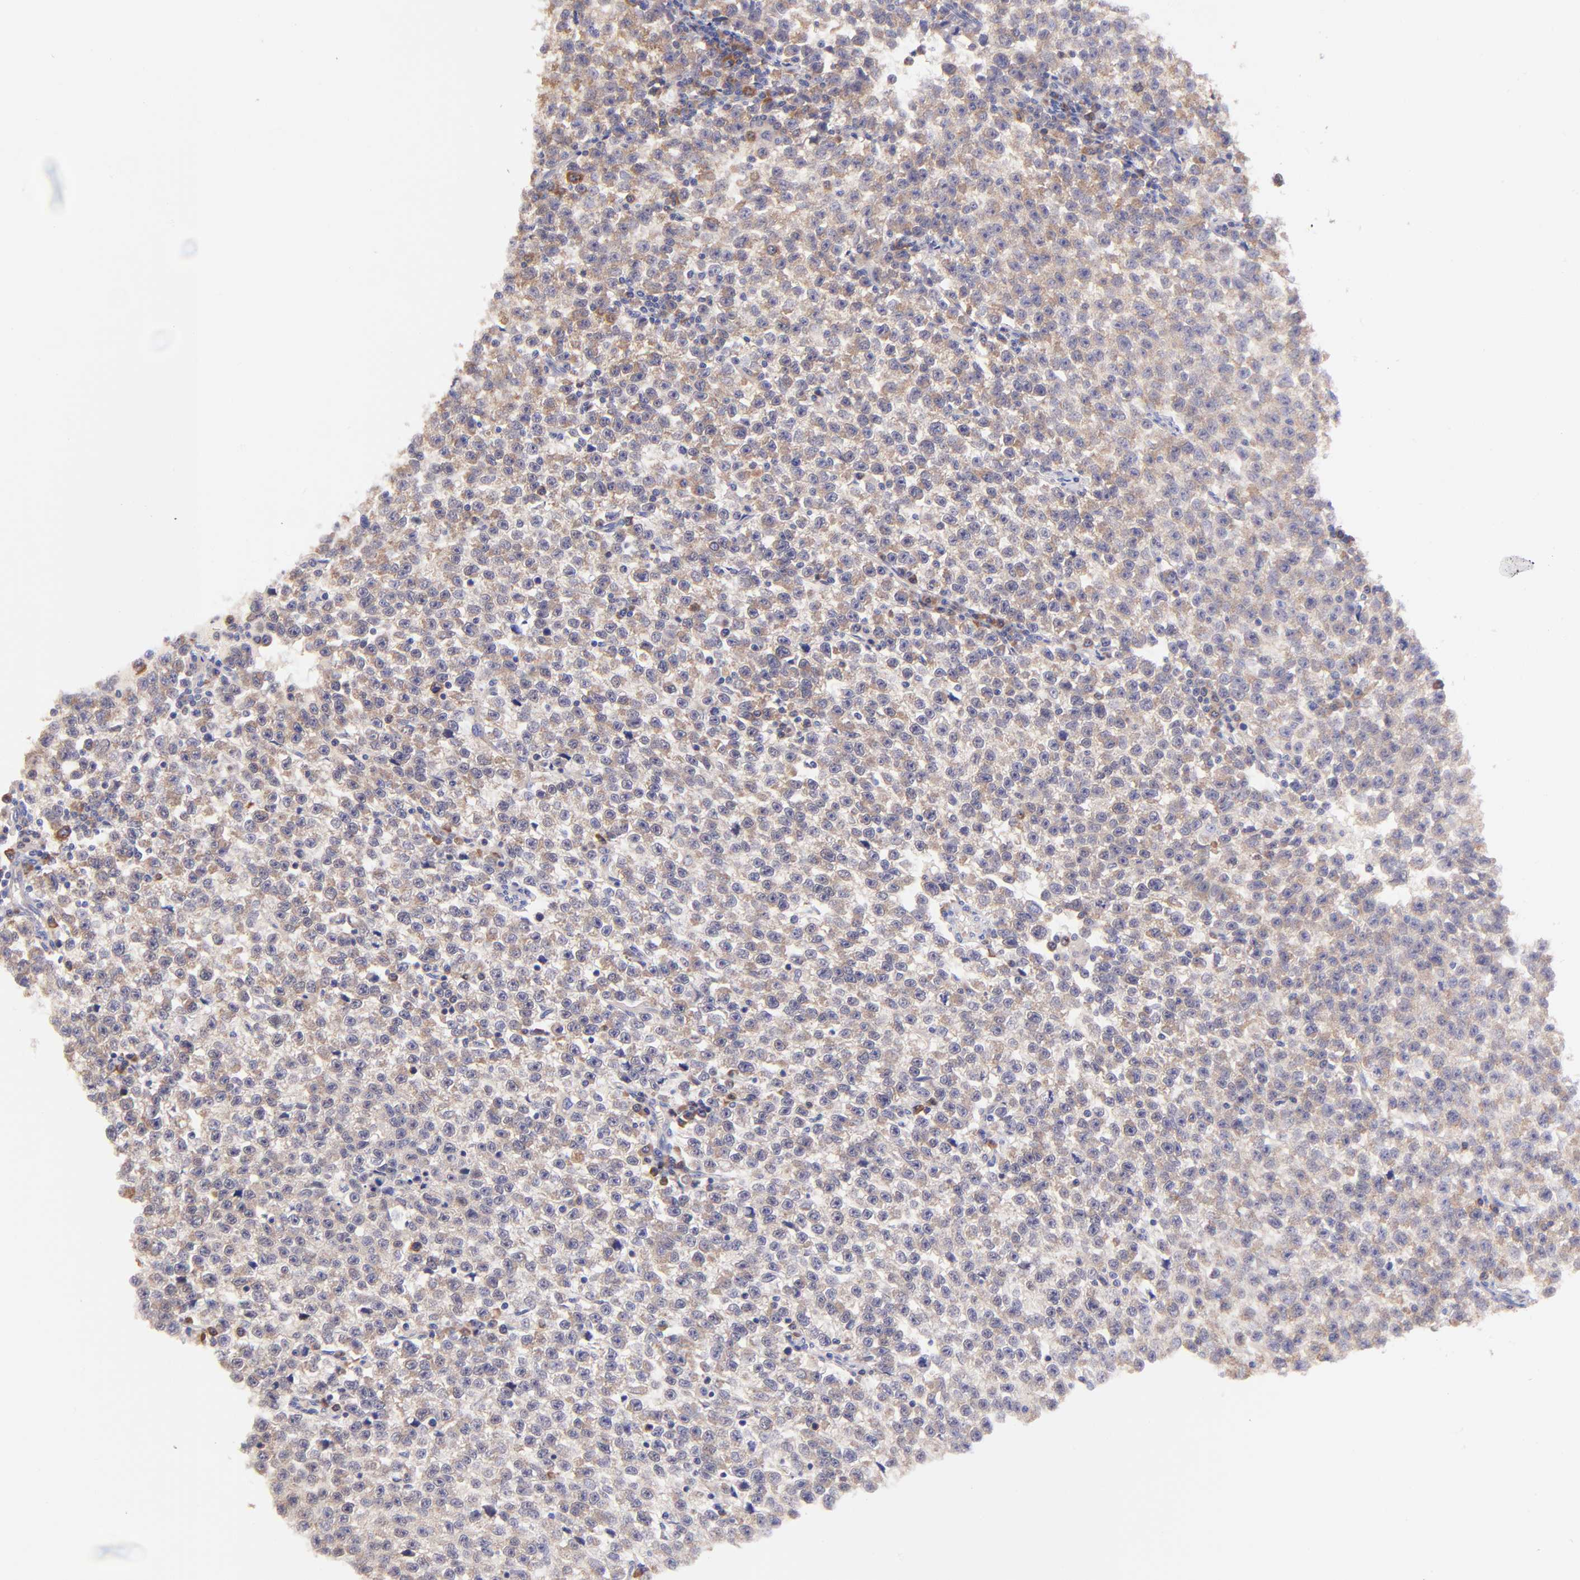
{"staining": {"intensity": "moderate", "quantity": ">75%", "location": "cytoplasmic/membranous"}, "tissue": "testis cancer", "cell_type": "Tumor cells", "image_type": "cancer", "snomed": [{"axis": "morphology", "description": "Seminoma, NOS"}, {"axis": "topography", "description": "Testis"}], "caption": "Human seminoma (testis) stained for a protein (brown) exhibits moderate cytoplasmic/membranous positive staining in about >75% of tumor cells.", "gene": "RPL11", "patient": {"sex": "male", "age": 35}}